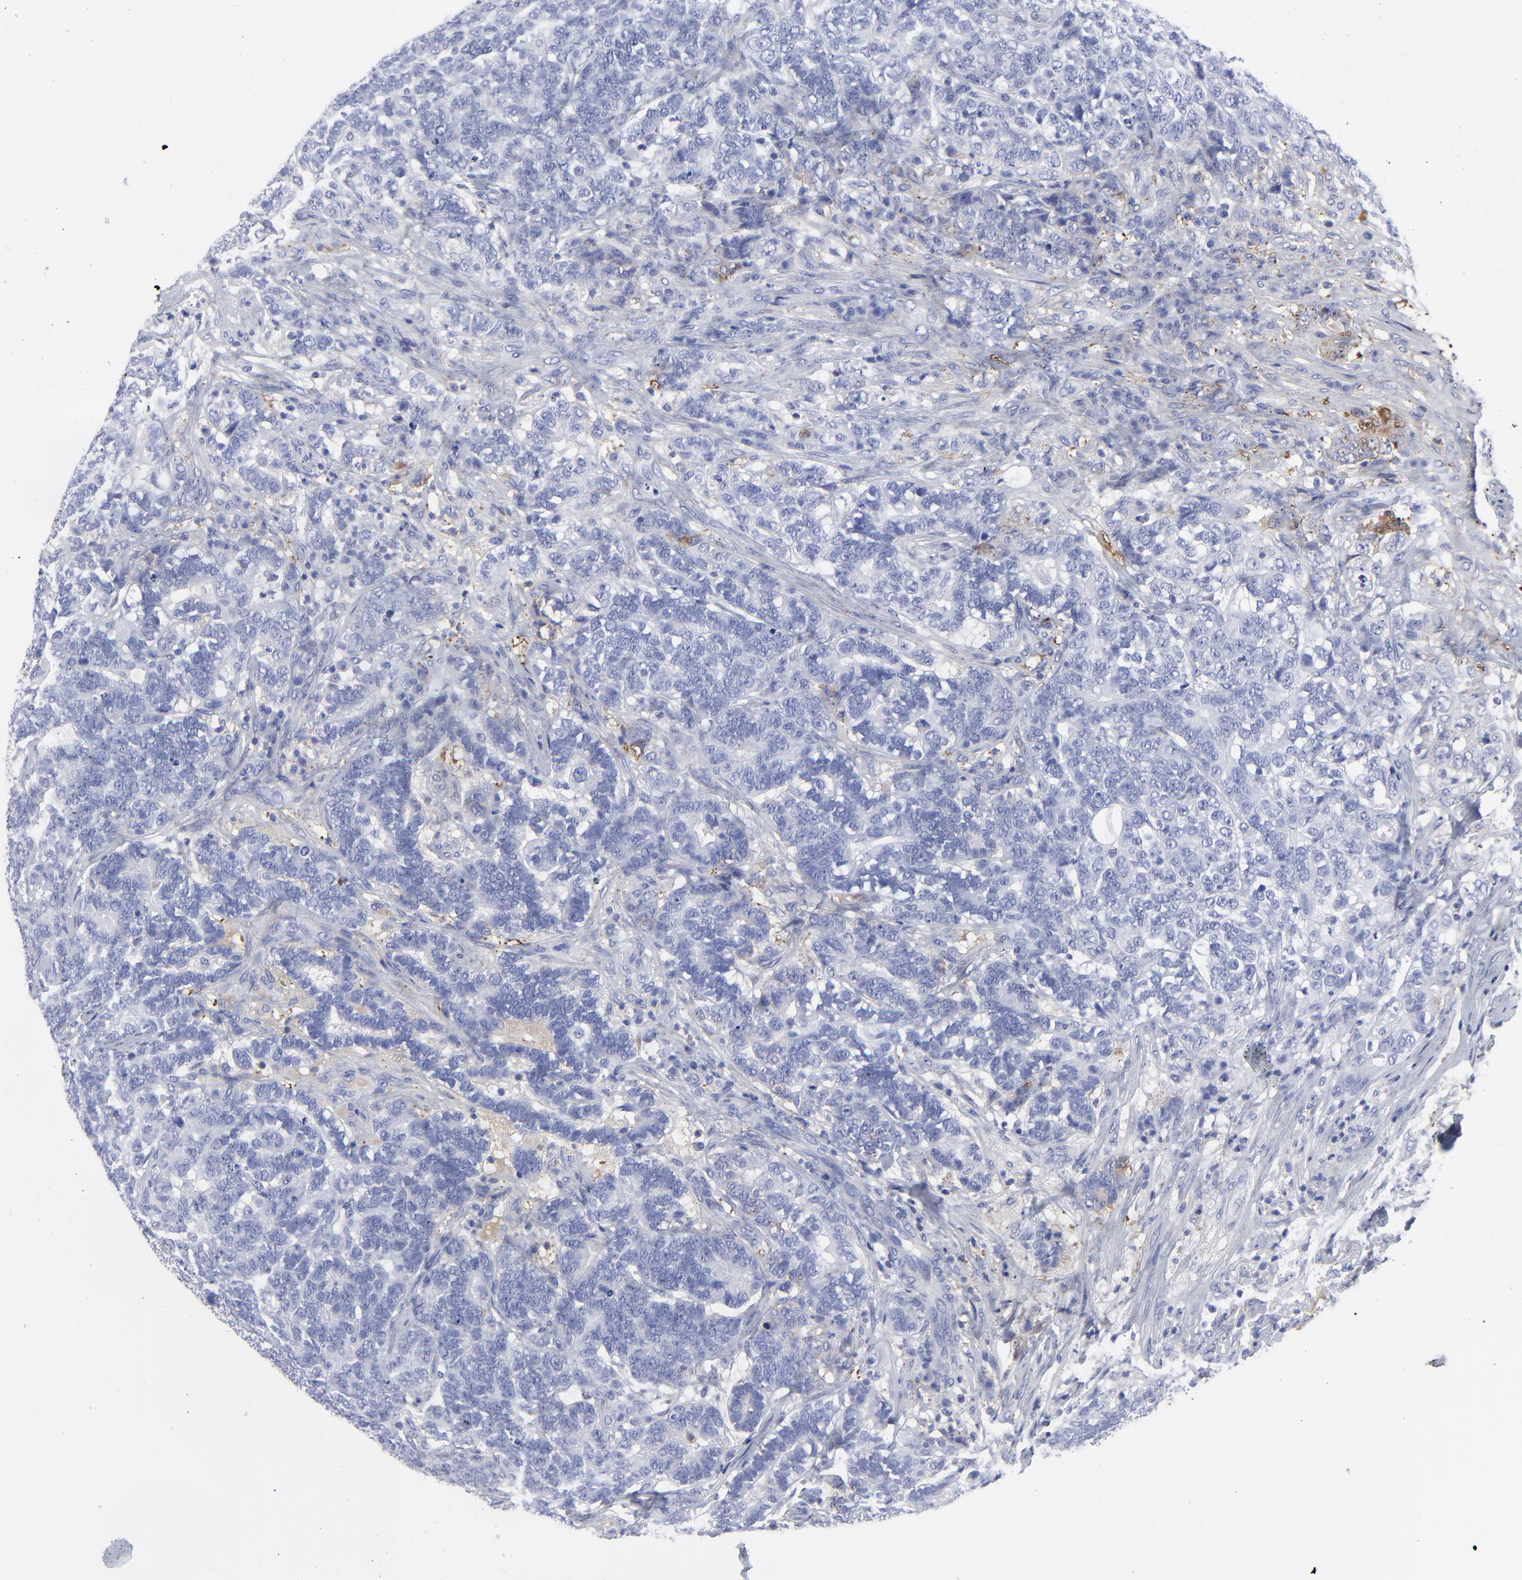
{"staining": {"intensity": "negative", "quantity": "none", "location": "none"}, "tissue": "testis cancer", "cell_type": "Tumor cells", "image_type": "cancer", "snomed": [{"axis": "morphology", "description": "Carcinoma, Embryonal, NOS"}, {"axis": "topography", "description": "Testis"}], "caption": "Histopathology image shows no significant protein staining in tumor cells of testis cancer.", "gene": "DCN", "patient": {"sex": "male", "age": 26}}